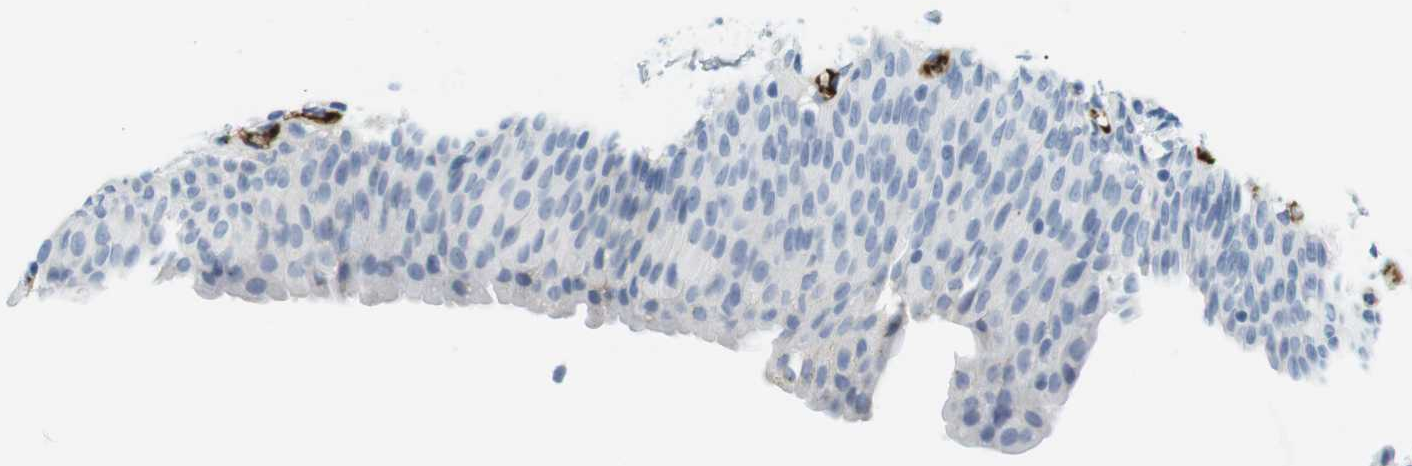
{"staining": {"intensity": "negative", "quantity": "none", "location": "none"}, "tissue": "urinary bladder", "cell_type": "Urothelial cells", "image_type": "normal", "snomed": [{"axis": "morphology", "description": "Normal tissue, NOS"}, {"axis": "topography", "description": "Urinary bladder"}], "caption": "DAB immunohistochemical staining of unremarkable urinary bladder exhibits no significant positivity in urothelial cells. (DAB IHC with hematoxylin counter stain).", "gene": "APOB", "patient": {"sex": "female", "age": 79}}